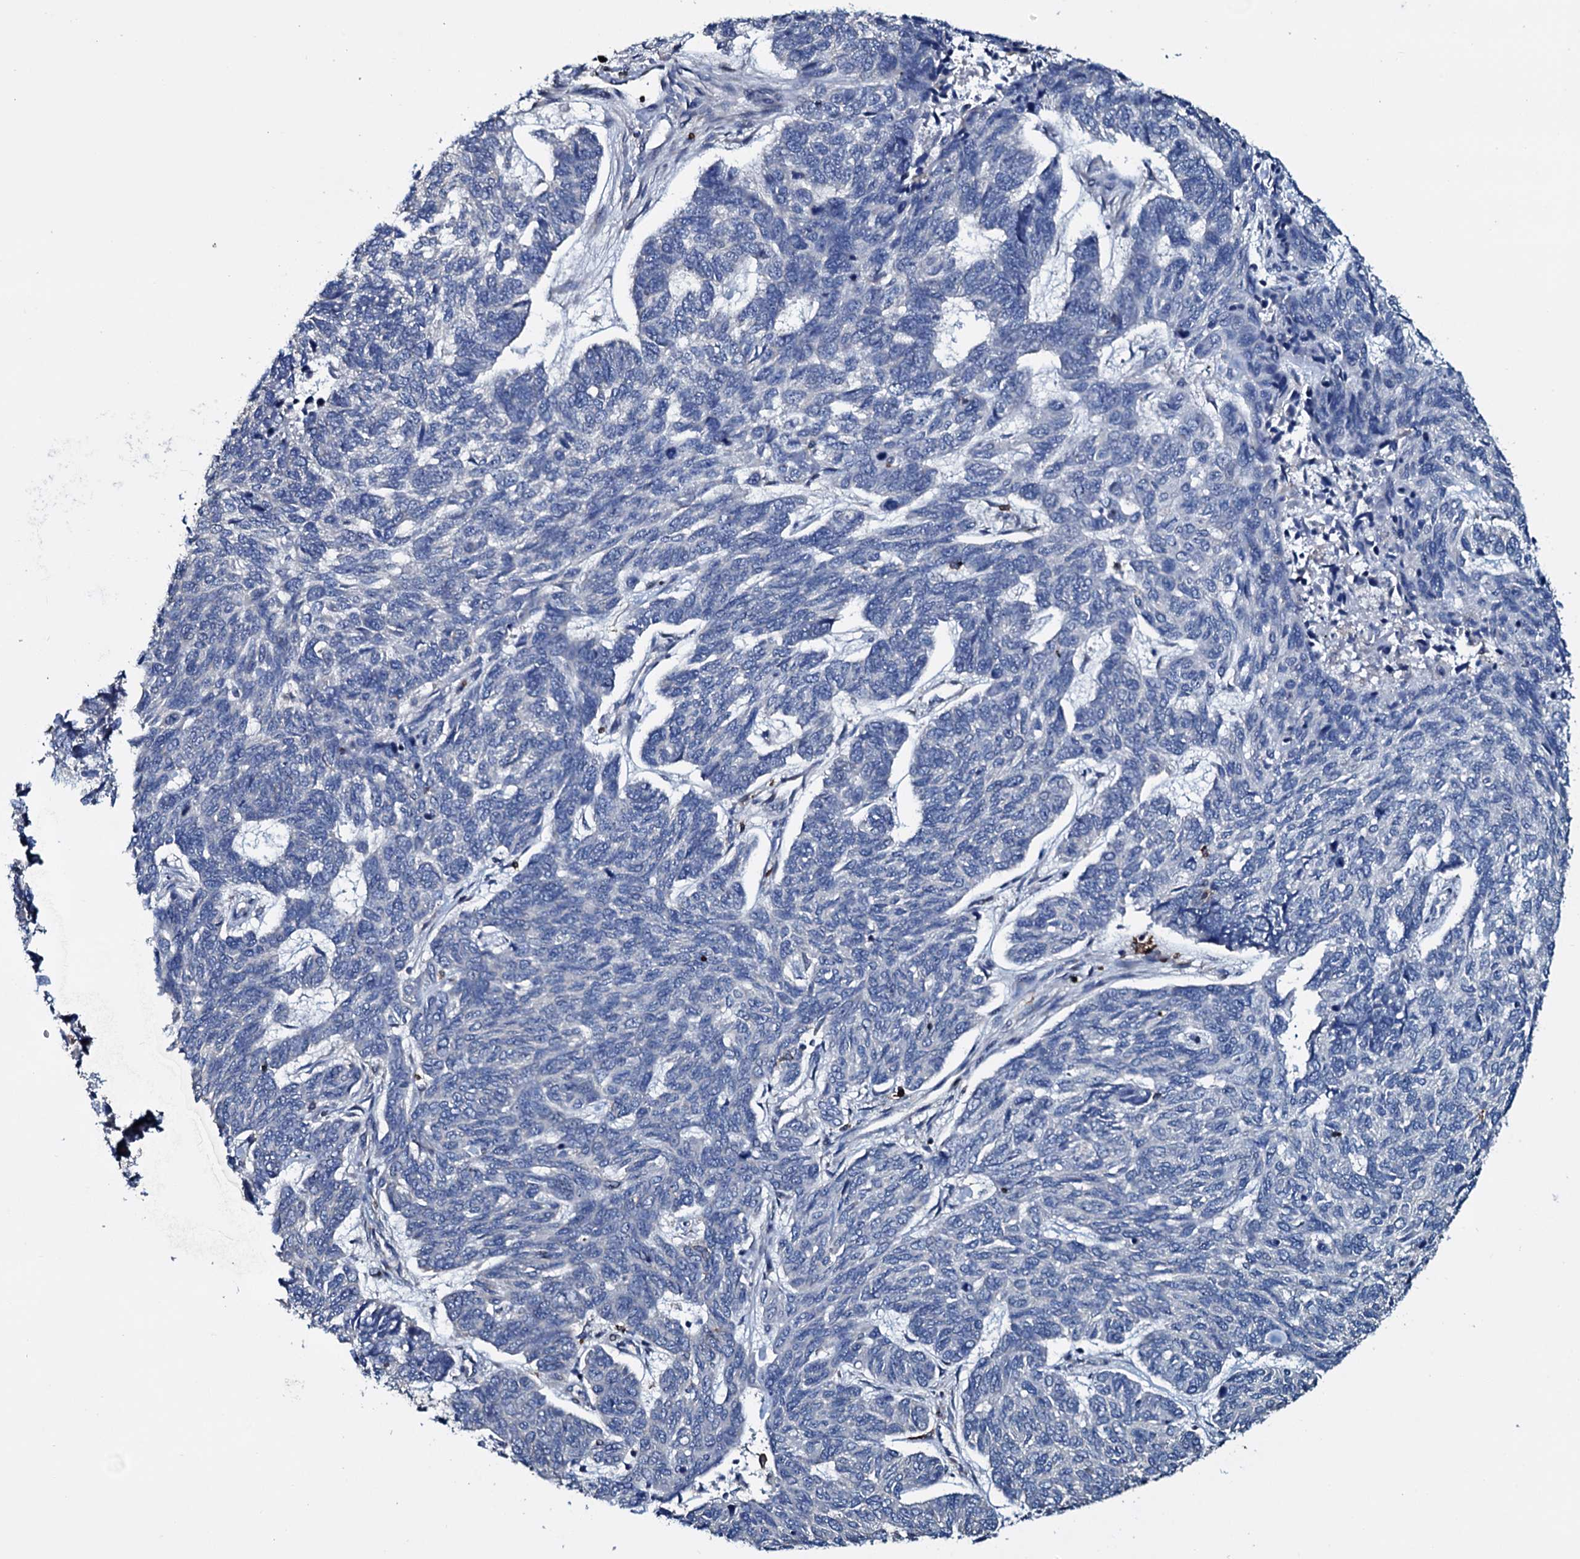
{"staining": {"intensity": "negative", "quantity": "none", "location": "none"}, "tissue": "skin cancer", "cell_type": "Tumor cells", "image_type": "cancer", "snomed": [{"axis": "morphology", "description": "Basal cell carcinoma"}, {"axis": "topography", "description": "Skin"}], "caption": "DAB immunohistochemical staining of skin basal cell carcinoma shows no significant staining in tumor cells. (IHC, brightfield microscopy, high magnification).", "gene": "OGFOD2", "patient": {"sex": "female", "age": 65}}